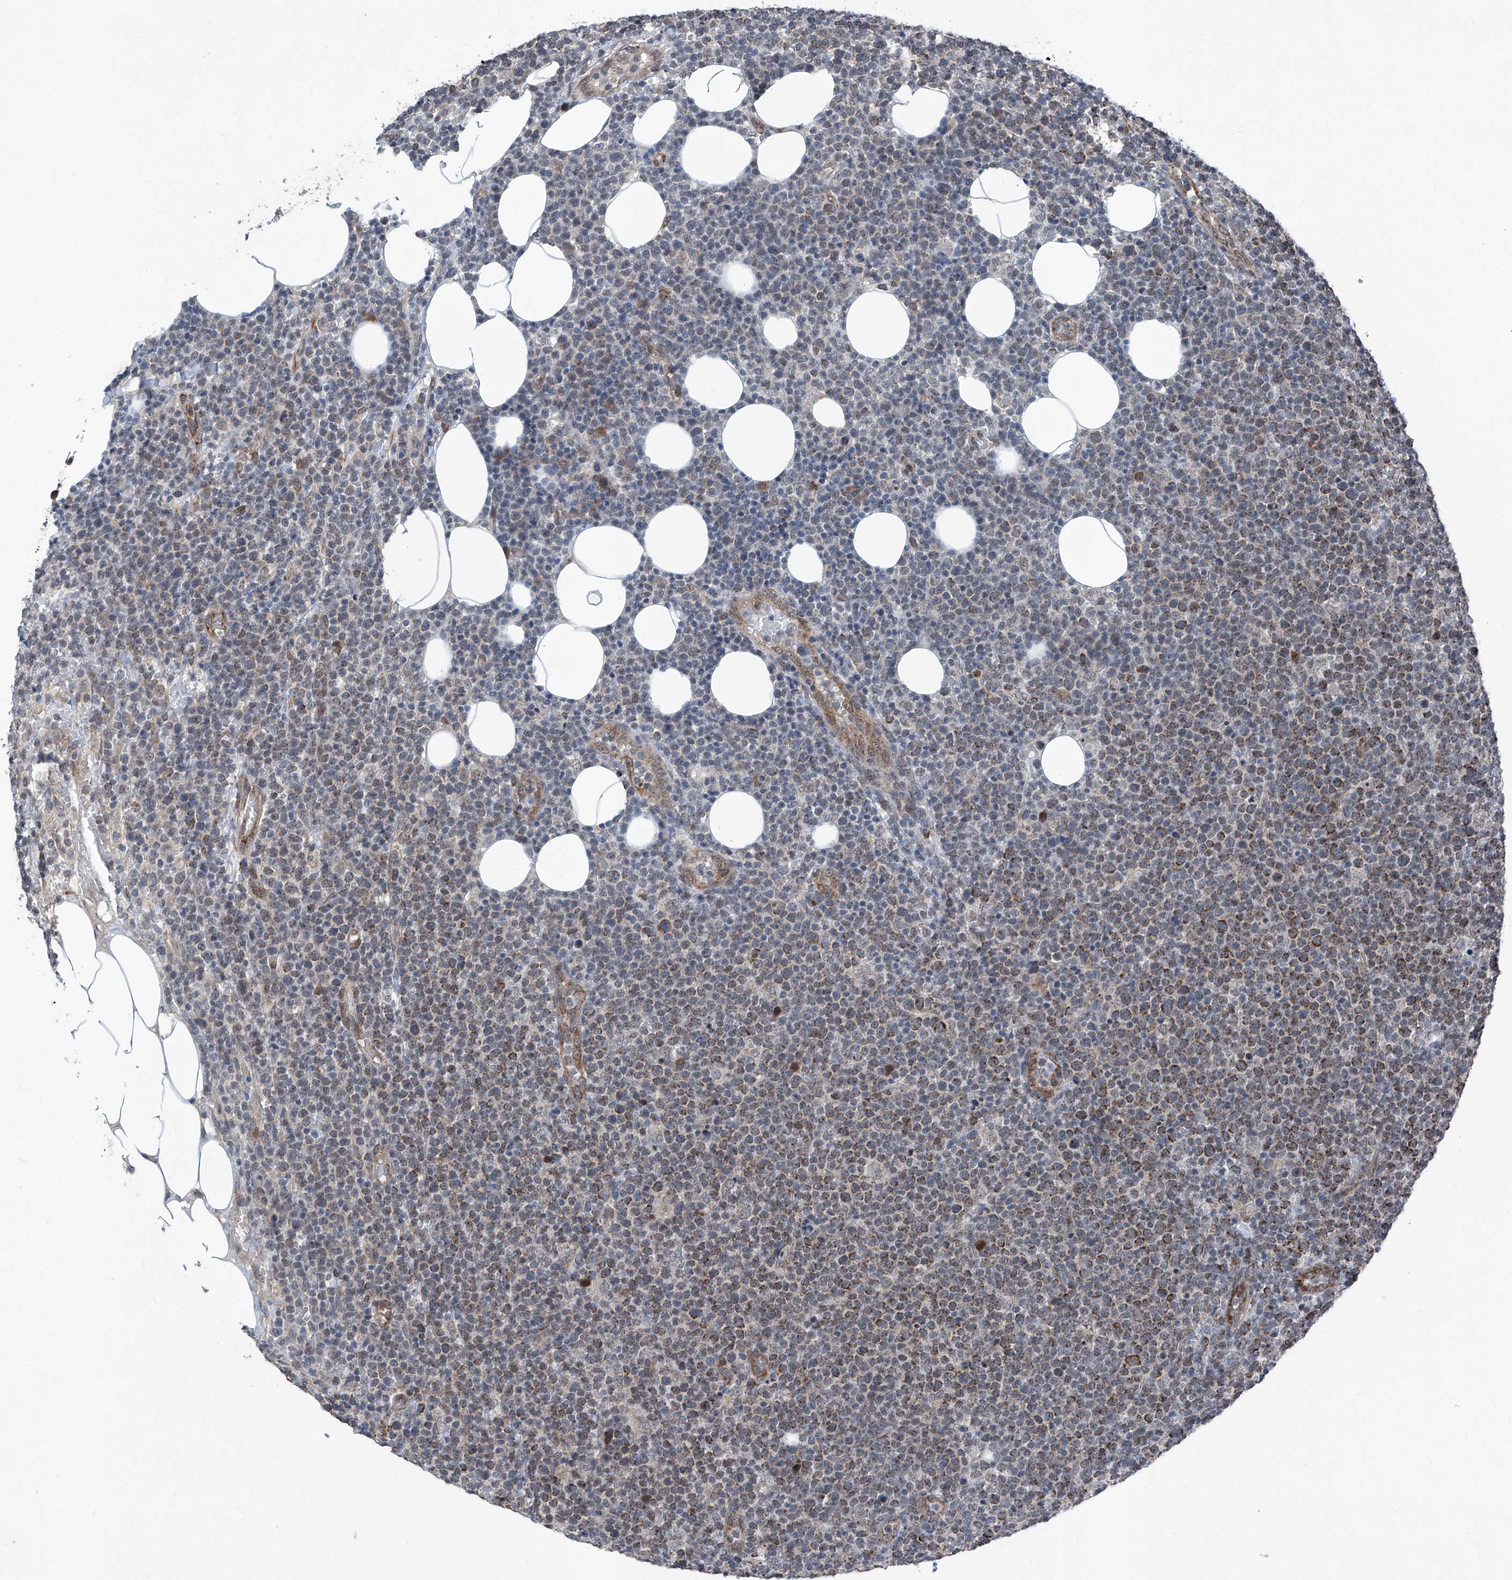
{"staining": {"intensity": "strong", "quantity": "25%-75%", "location": "cytoplasmic/membranous"}, "tissue": "lymphoma", "cell_type": "Tumor cells", "image_type": "cancer", "snomed": [{"axis": "morphology", "description": "Malignant lymphoma, non-Hodgkin's type, High grade"}, {"axis": "topography", "description": "Lymph node"}], "caption": "Brown immunohistochemical staining in lymphoma exhibits strong cytoplasmic/membranous positivity in approximately 25%-75% of tumor cells.", "gene": "COA7", "patient": {"sex": "male", "age": 61}}